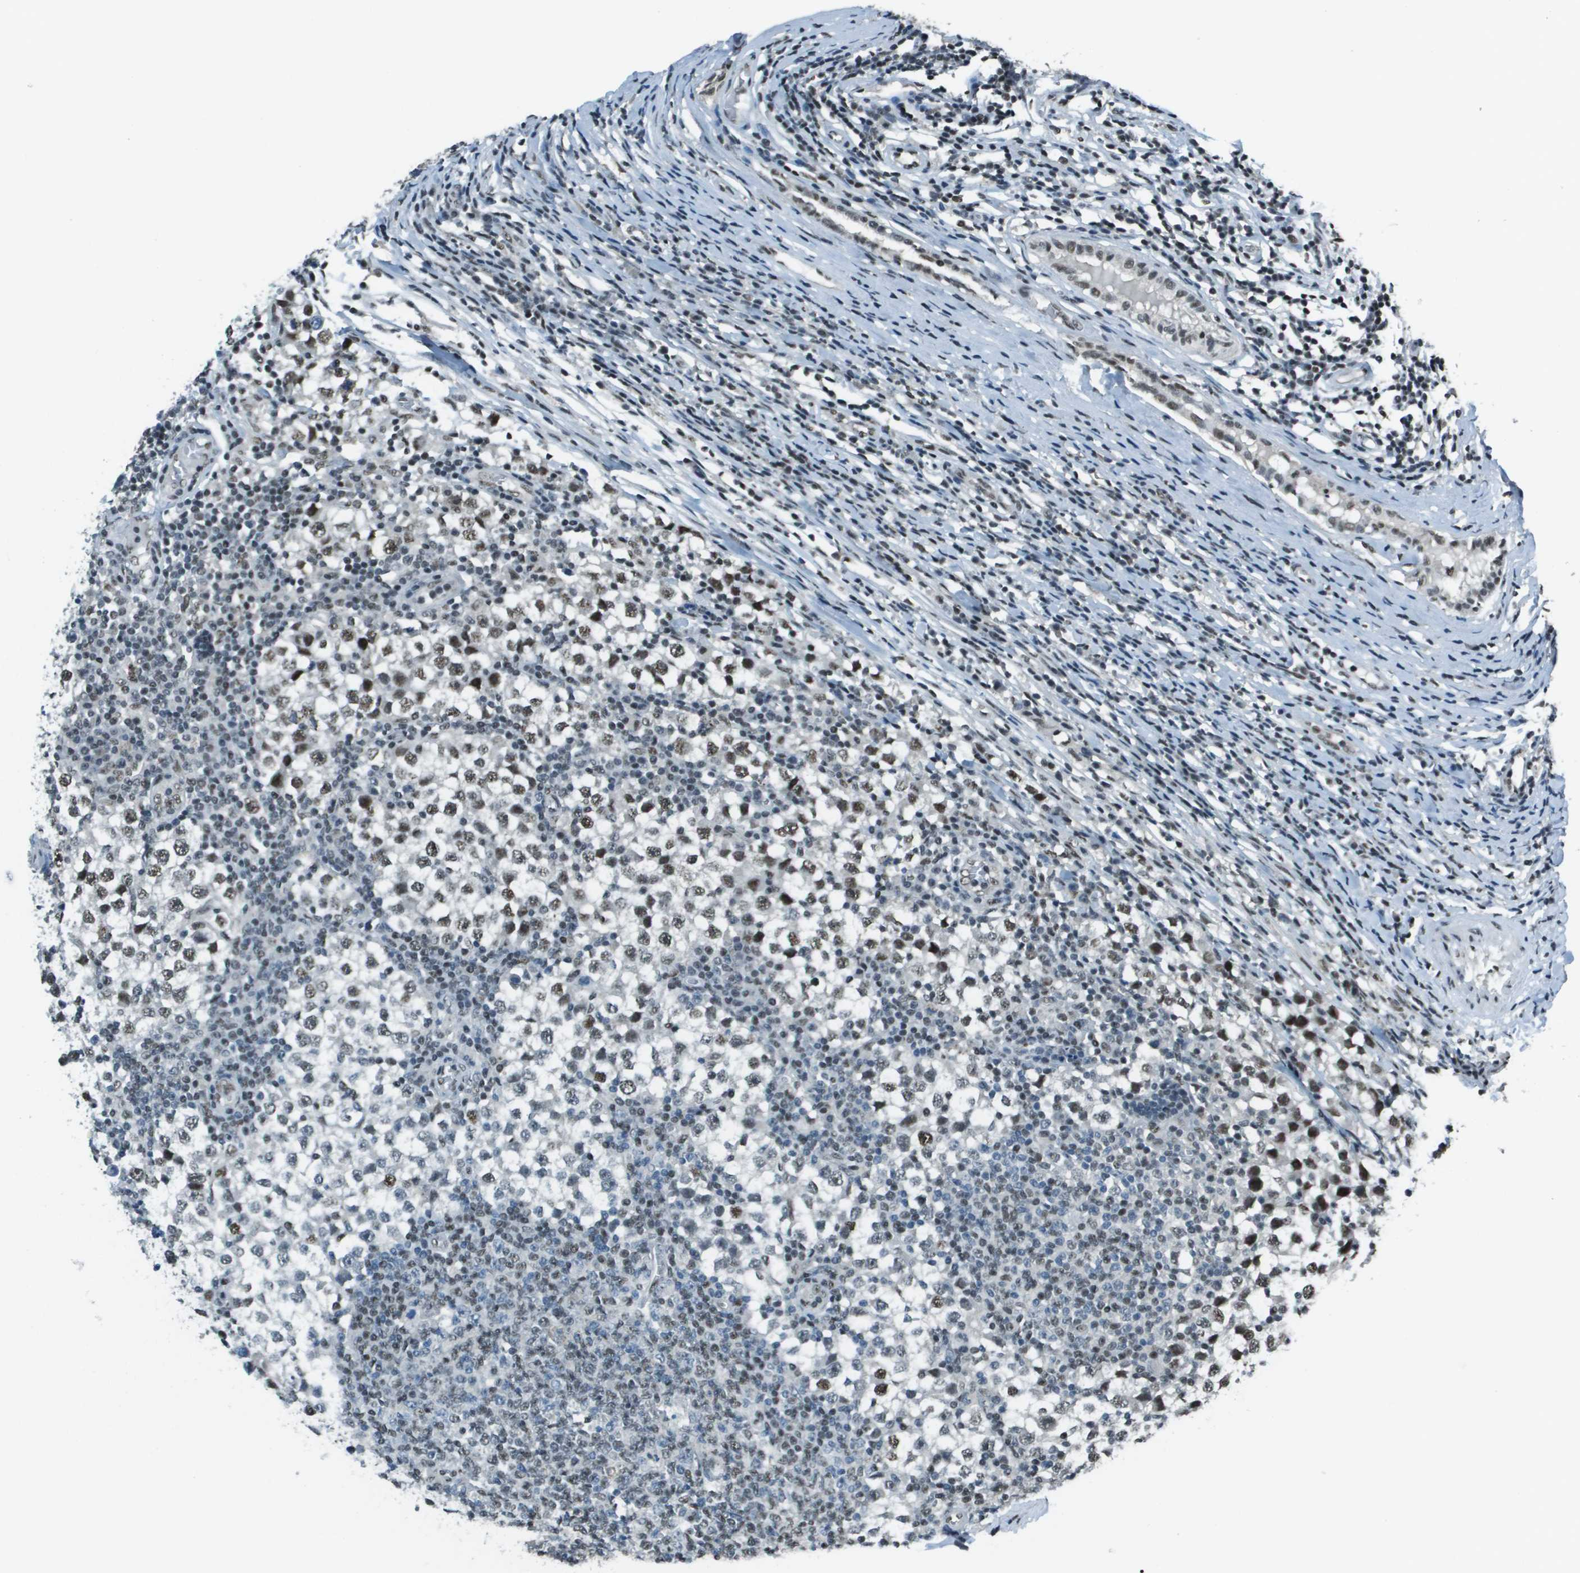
{"staining": {"intensity": "strong", "quantity": ">75%", "location": "nuclear"}, "tissue": "testis cancer", "cell_type": "Tumor cells", "image_type": "cancer", "snomed": [{"axis": "morphology", "description": "Seminoma, NOS"}, {"axis": "topography", "description": "Testis"}], "caption": "Approximately >75% of tumor cells in testis seminoma show strong nuclear protein expression as visualized by brown immunohistochemical staining.", "gene": "DEPDC1", "patient": {"sex": "male", "age": 65}}